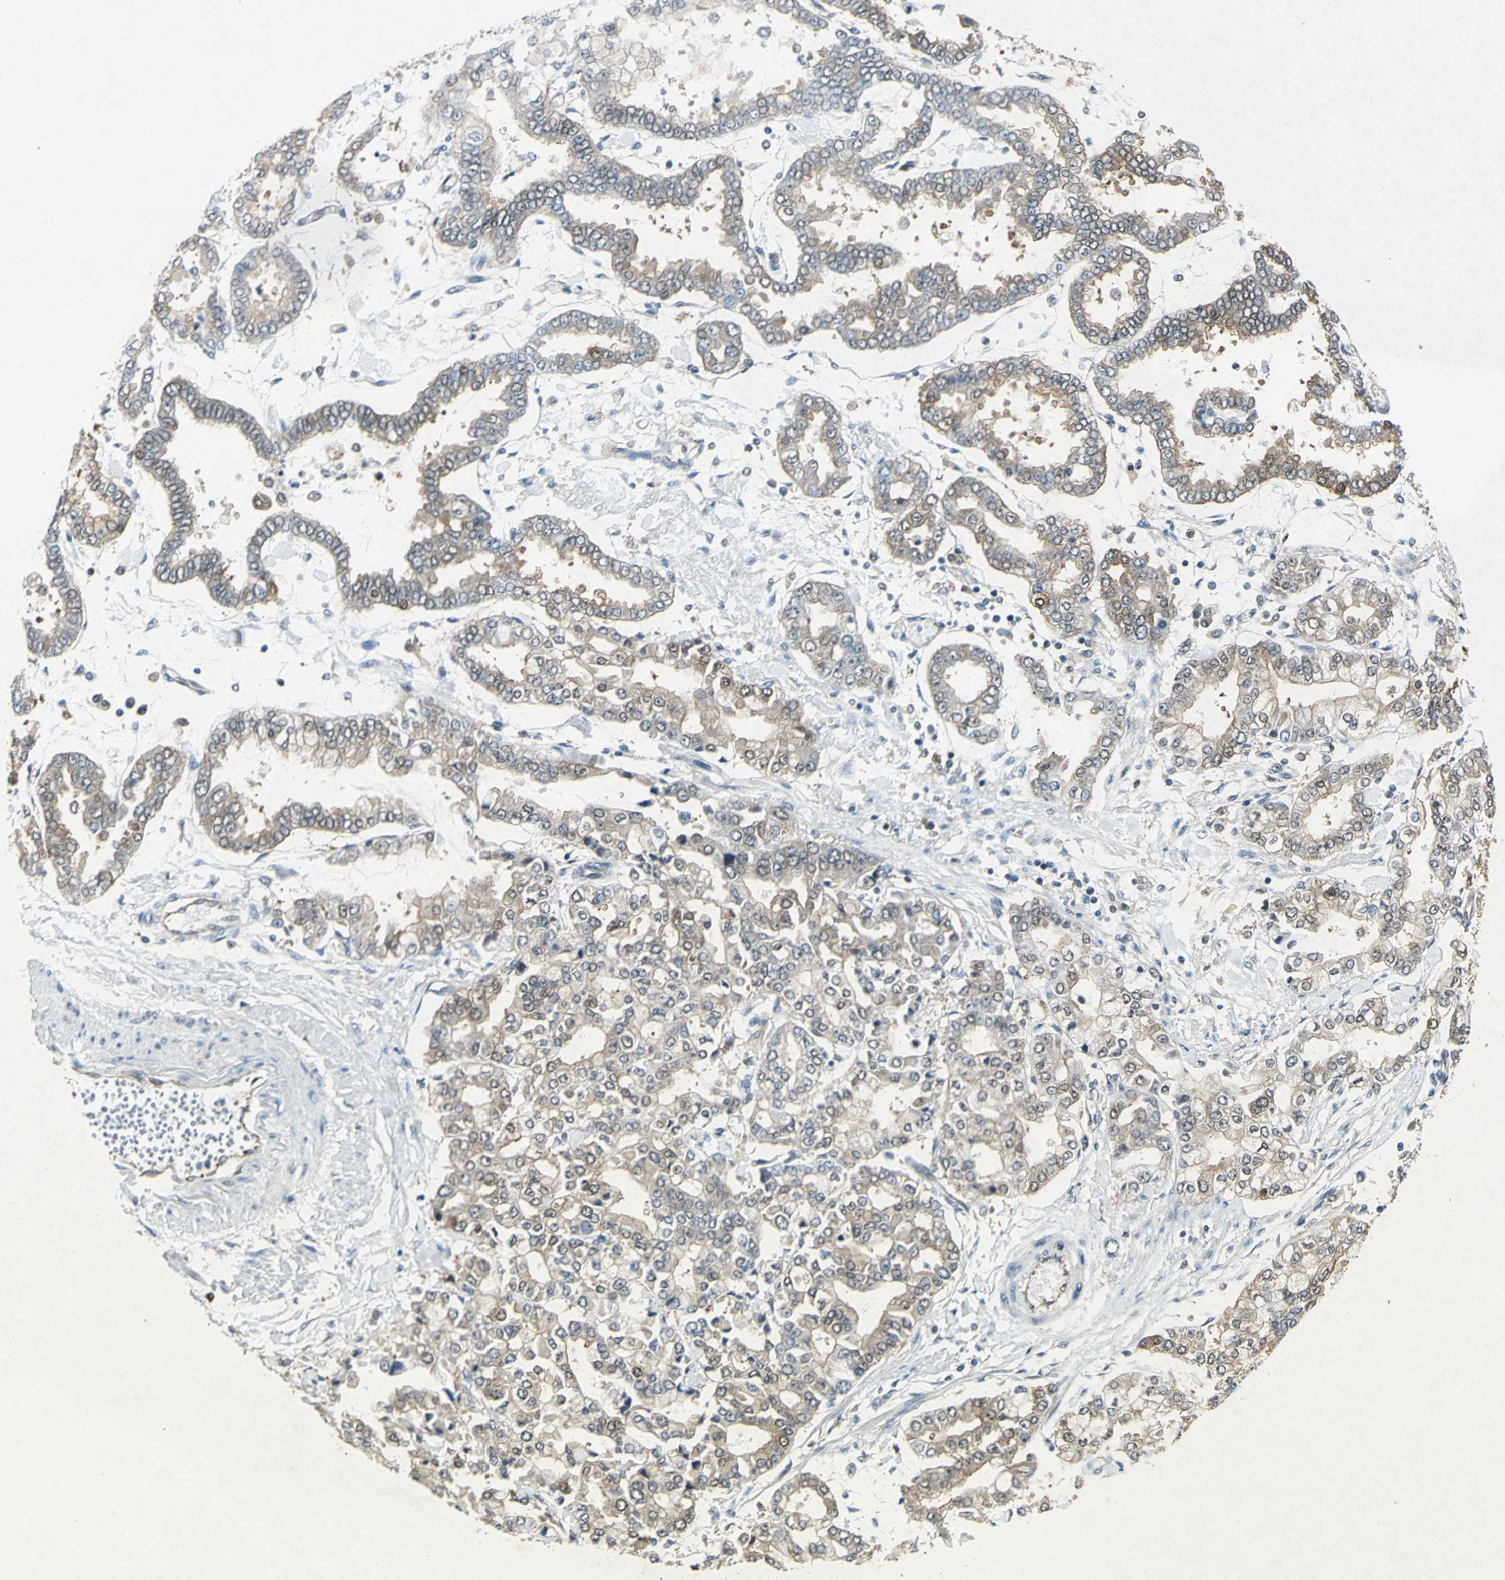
{"staining": {"intensity": "moderate", "quantity": ">75%", "location": "cytoplasmic/membranous"}, "tissue": "stomach cancer", "cell_type": "Tumor cells", "image_type": "cancer", "snomed": [{"axis": "morphology", "description": "Normal tissue, NOS"}, {"axis": "morphology", "description": "Adenocarcinoma, NOS"}, {"axis": "topography", "description": "Stomach, upper"}, {"axis": "topography", "description": "Stomach"}], "caption": "Stomach cancer tissue reveals moderate cytoplasmic/membranous expression in approximately >75% of tumor cells, visualized by immunohistochemistry.", "gene": "RRM2B", "patient": {"sex": "male", "age": 76}}